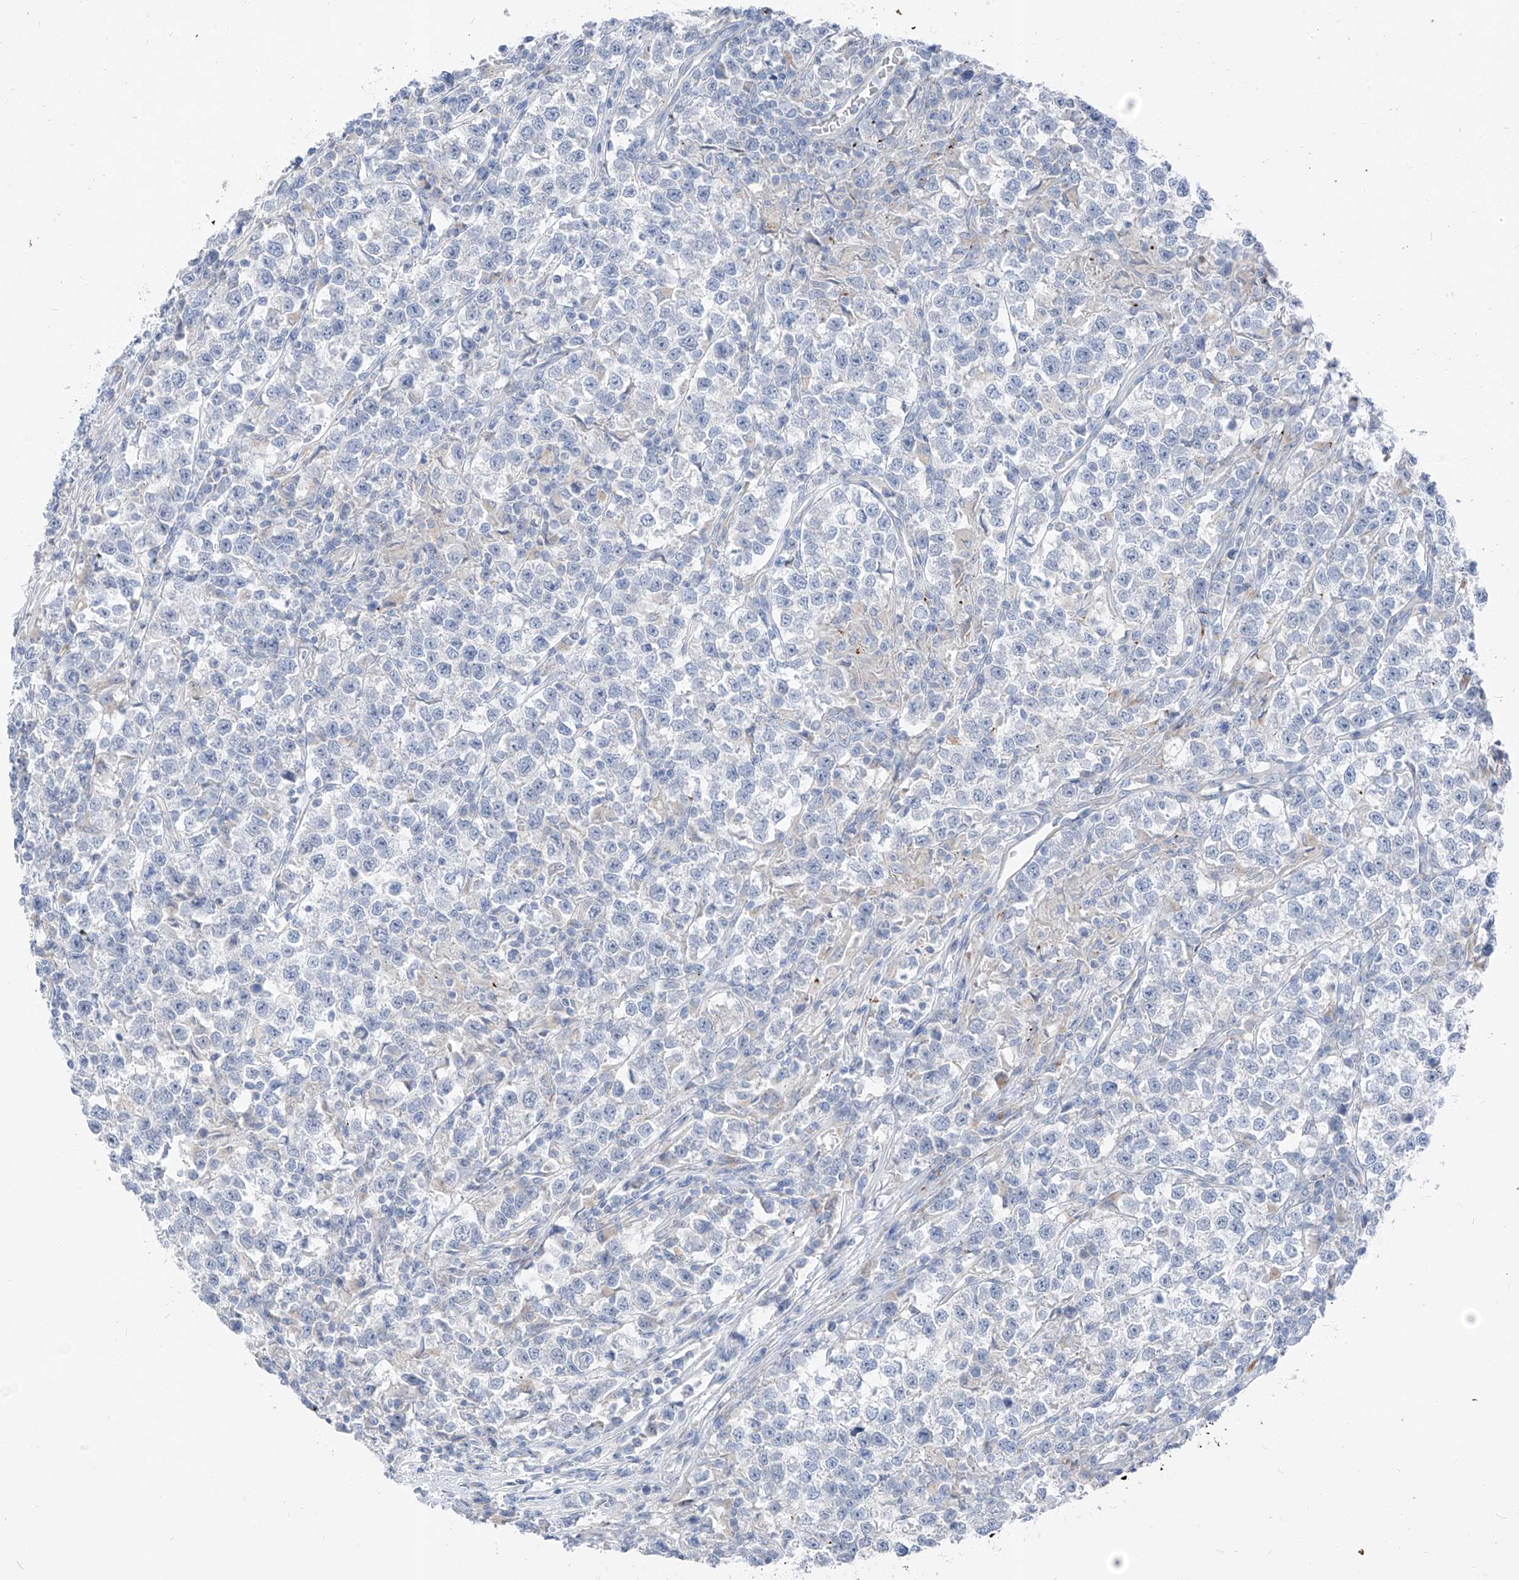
{"staining": {"intensity": "negative", "quantity": "none", "location": "none"}, "tissue": "testis cancer", "cell_type": "Tumor cells", "image_type": "cancer", "snomed": [{"axis": "morphology", "description": "Normal tissue, NOS"}, {"axis": "morphology", "description": "Seminoma, NOS"}, {"axis": "topography", "description": "Testis"}], "caption": "This is an immunohistochemistry (IHC) image of seminoma (testis). There is no positivity in tumor cells.", "gene": "GPR137C", "patient": {"sex": "male", "age": 43}}